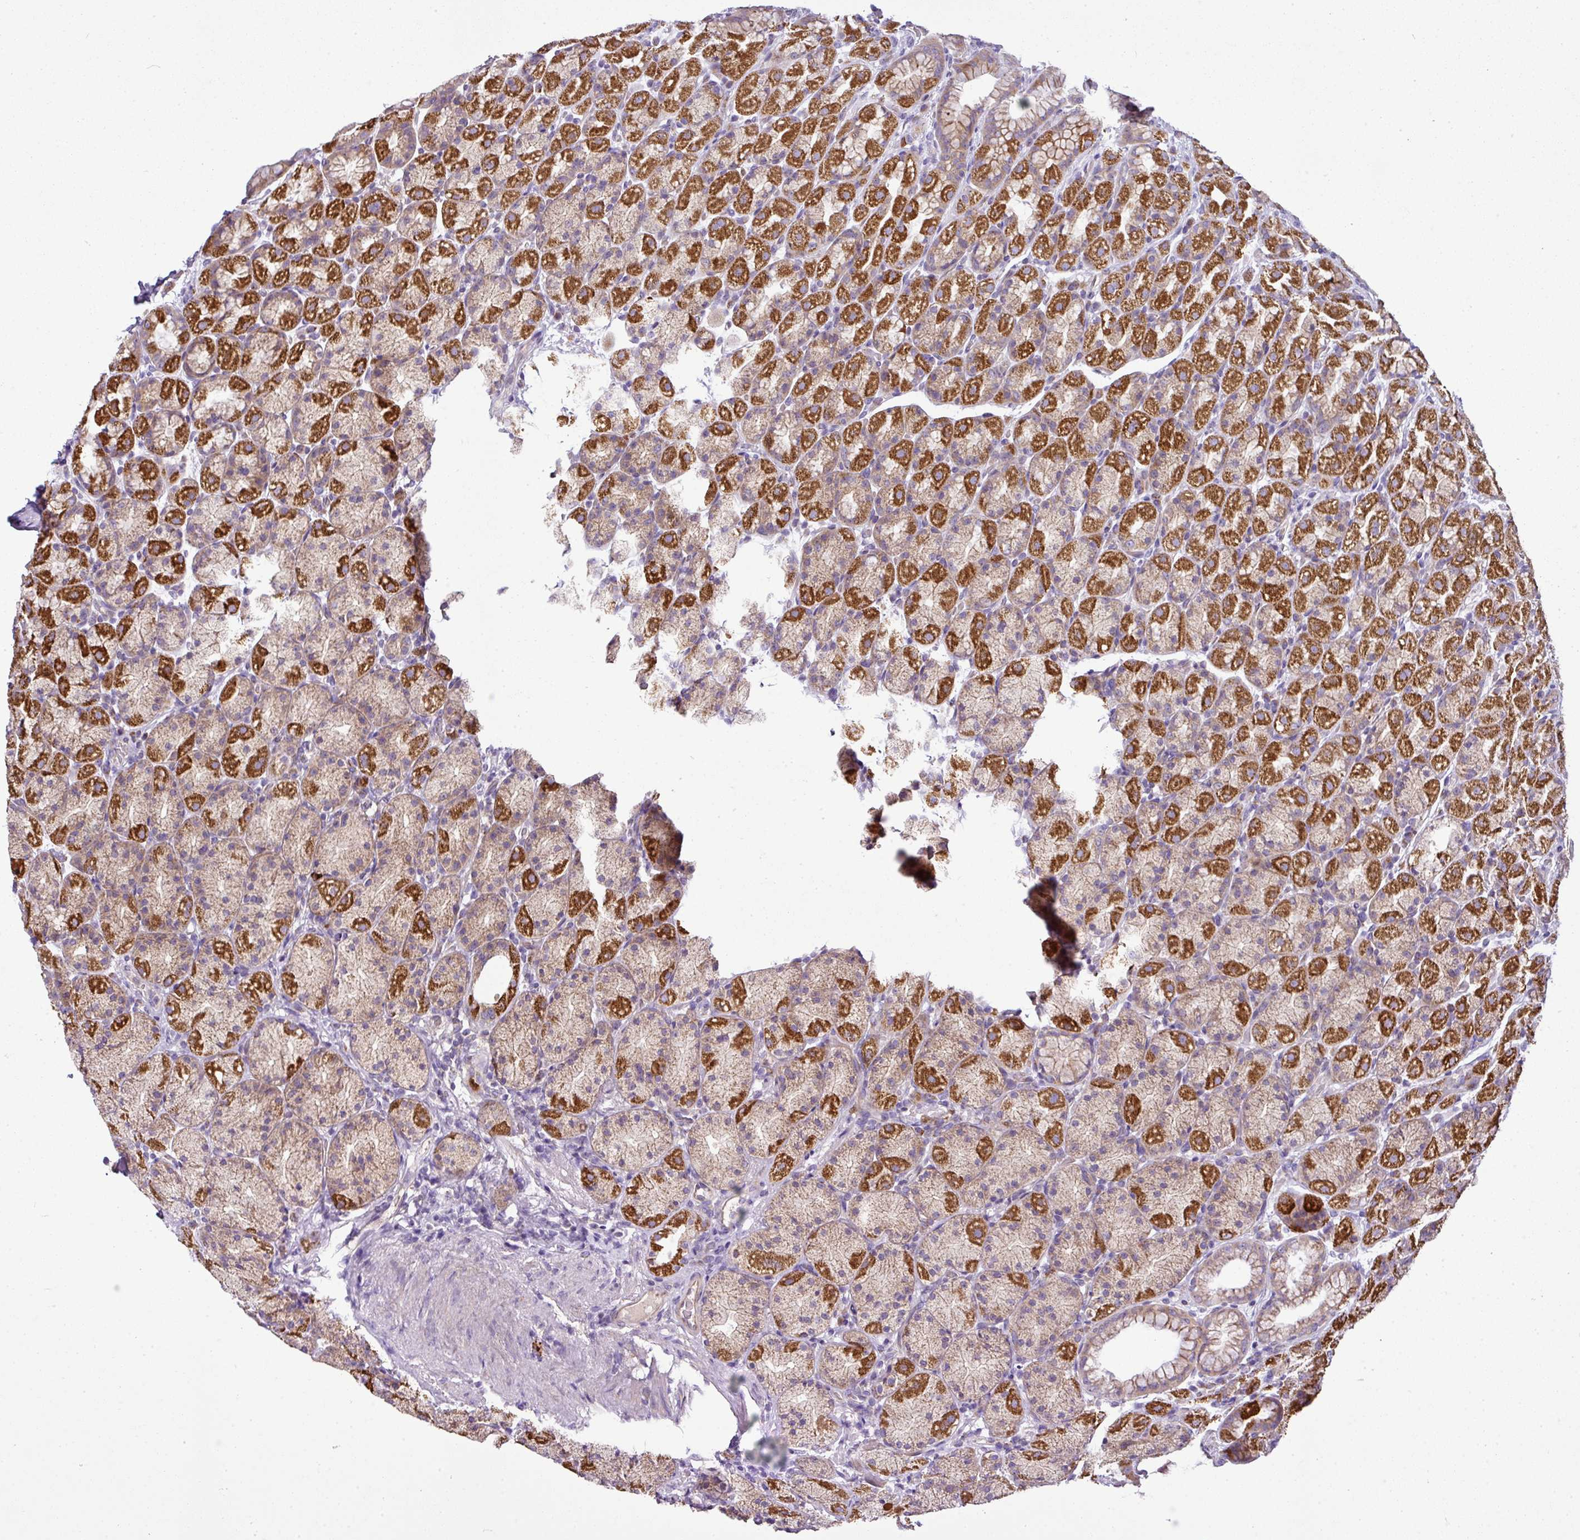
{"staining": {"intensity": "strong", "quantity": "25%-75%", "location": "cytoplasmic/membranous"}, "tissue": "stomach", "cell_type": "Glandular cells", "image_type": "normal", "snomed": [{"axis": "morphology", "description": "Normal tissue, NOS"}, {"axis": "topography", "description": "Stomach, upper"}, {"axis": "topography", "description": "Stomach"}], "caption": "Immunohistochemistry (IHC) (DAB) staining of normal human stomach displays strong cytoplasmic/membranous protein staining in about 25%-75% of glandular cells. (DAB = brown stain, brightfield microscopy at high magnification).", "gene": "GAN", "patient": {"sex": "male", "age": 68}}